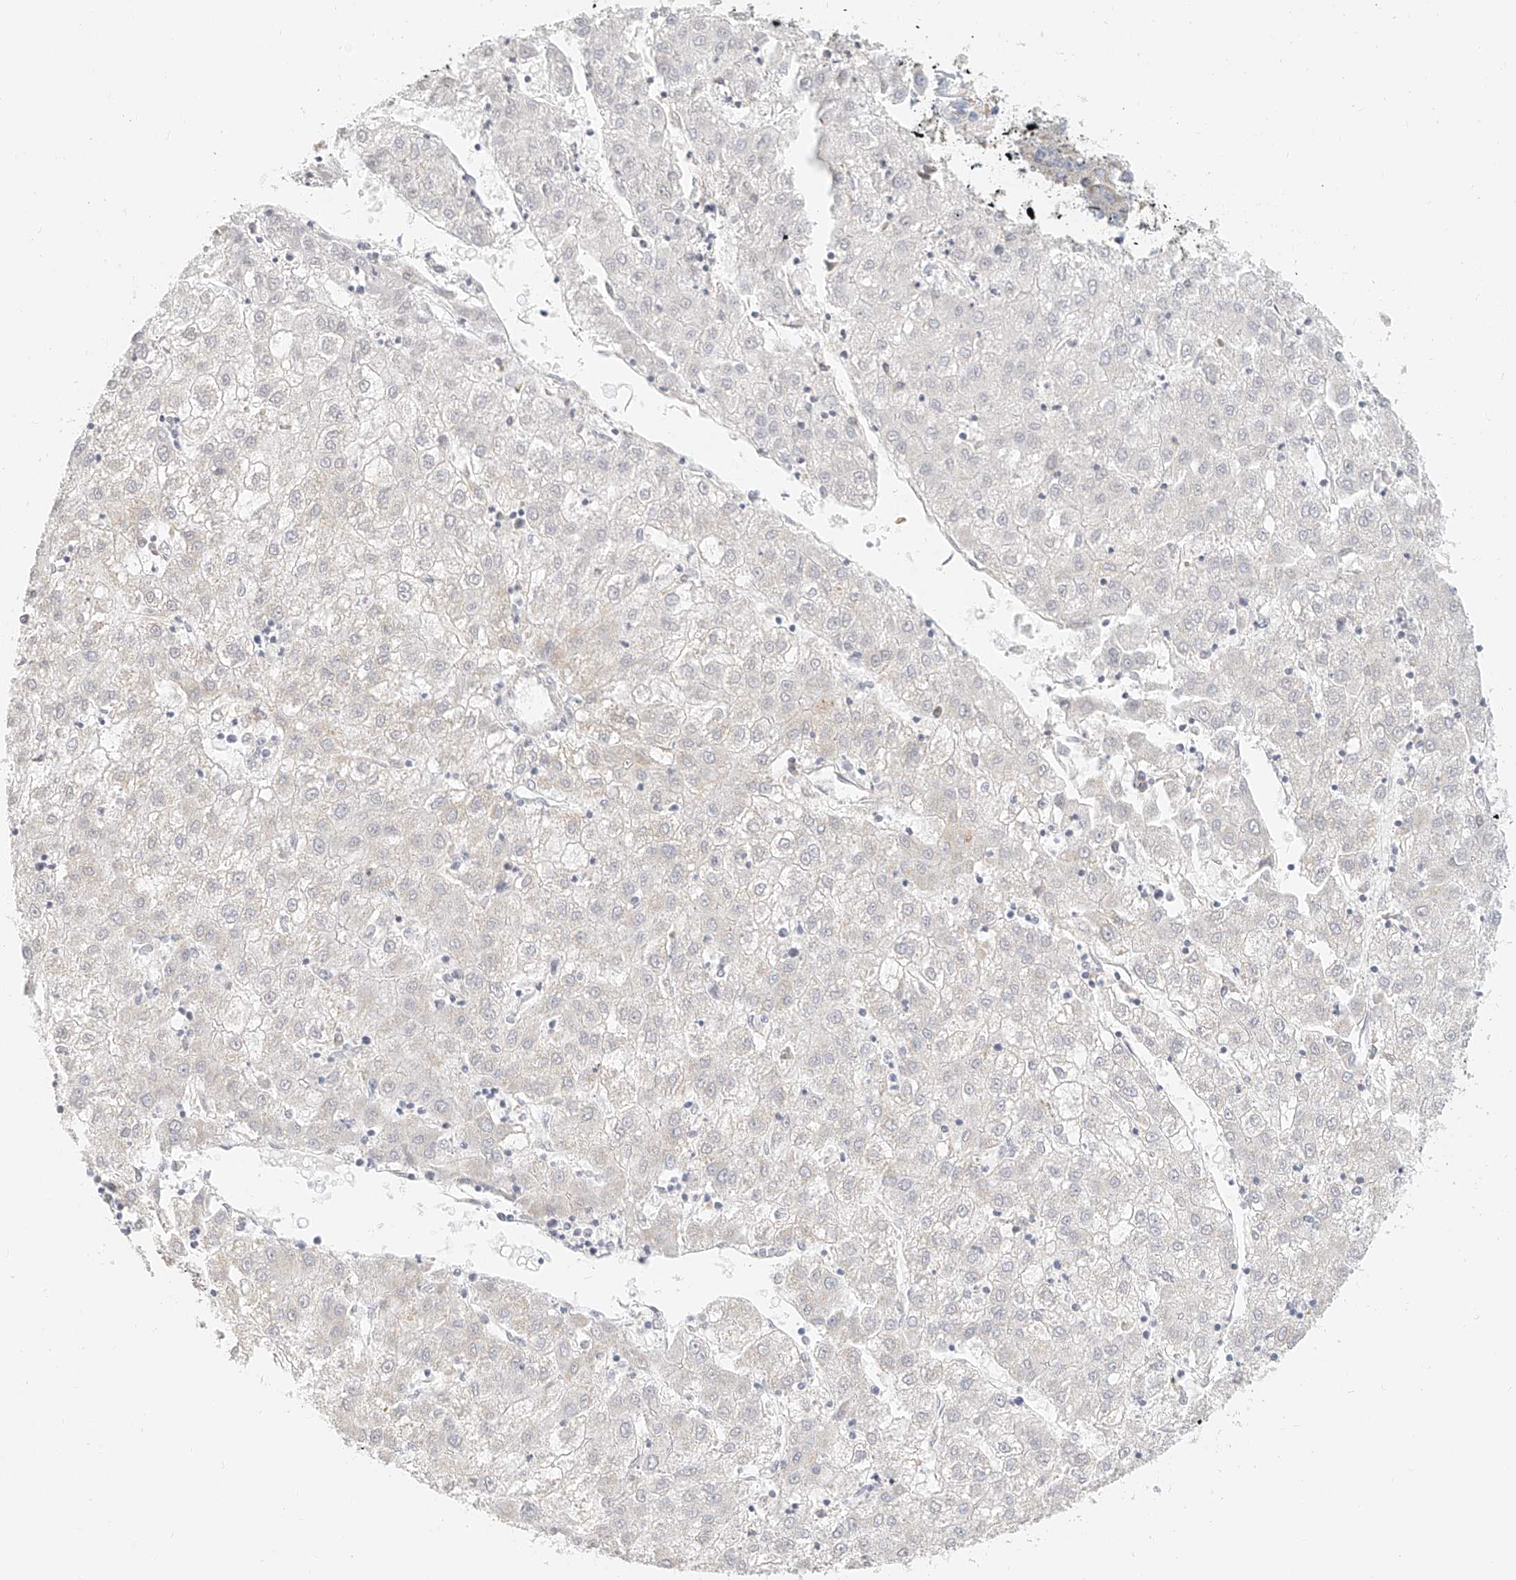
{"staining": {"intensity": "negative", "quantity": "none", "location": "none"}, "tissue": "liver cancer", "cell_type": "Tumor cells", "image_type": "cancer", "snomed": [{"axis": "morphology", "description": "Carcinoma, Hepatocellular, NOS"}, {"axis": "topography", "description": "Liver"}], "caption": "DAB (3,3'-diaminobenzidine) immunohistochemical staining of liver hepatocellular carcinoma exhibits no significant staining in tumor cells. The staining is performed using DAB brown chromogen with nuclei counter-stained in using hematoxylin.", "gene": "CXorf58", "patient": {"sex": "male", "age": 72}}